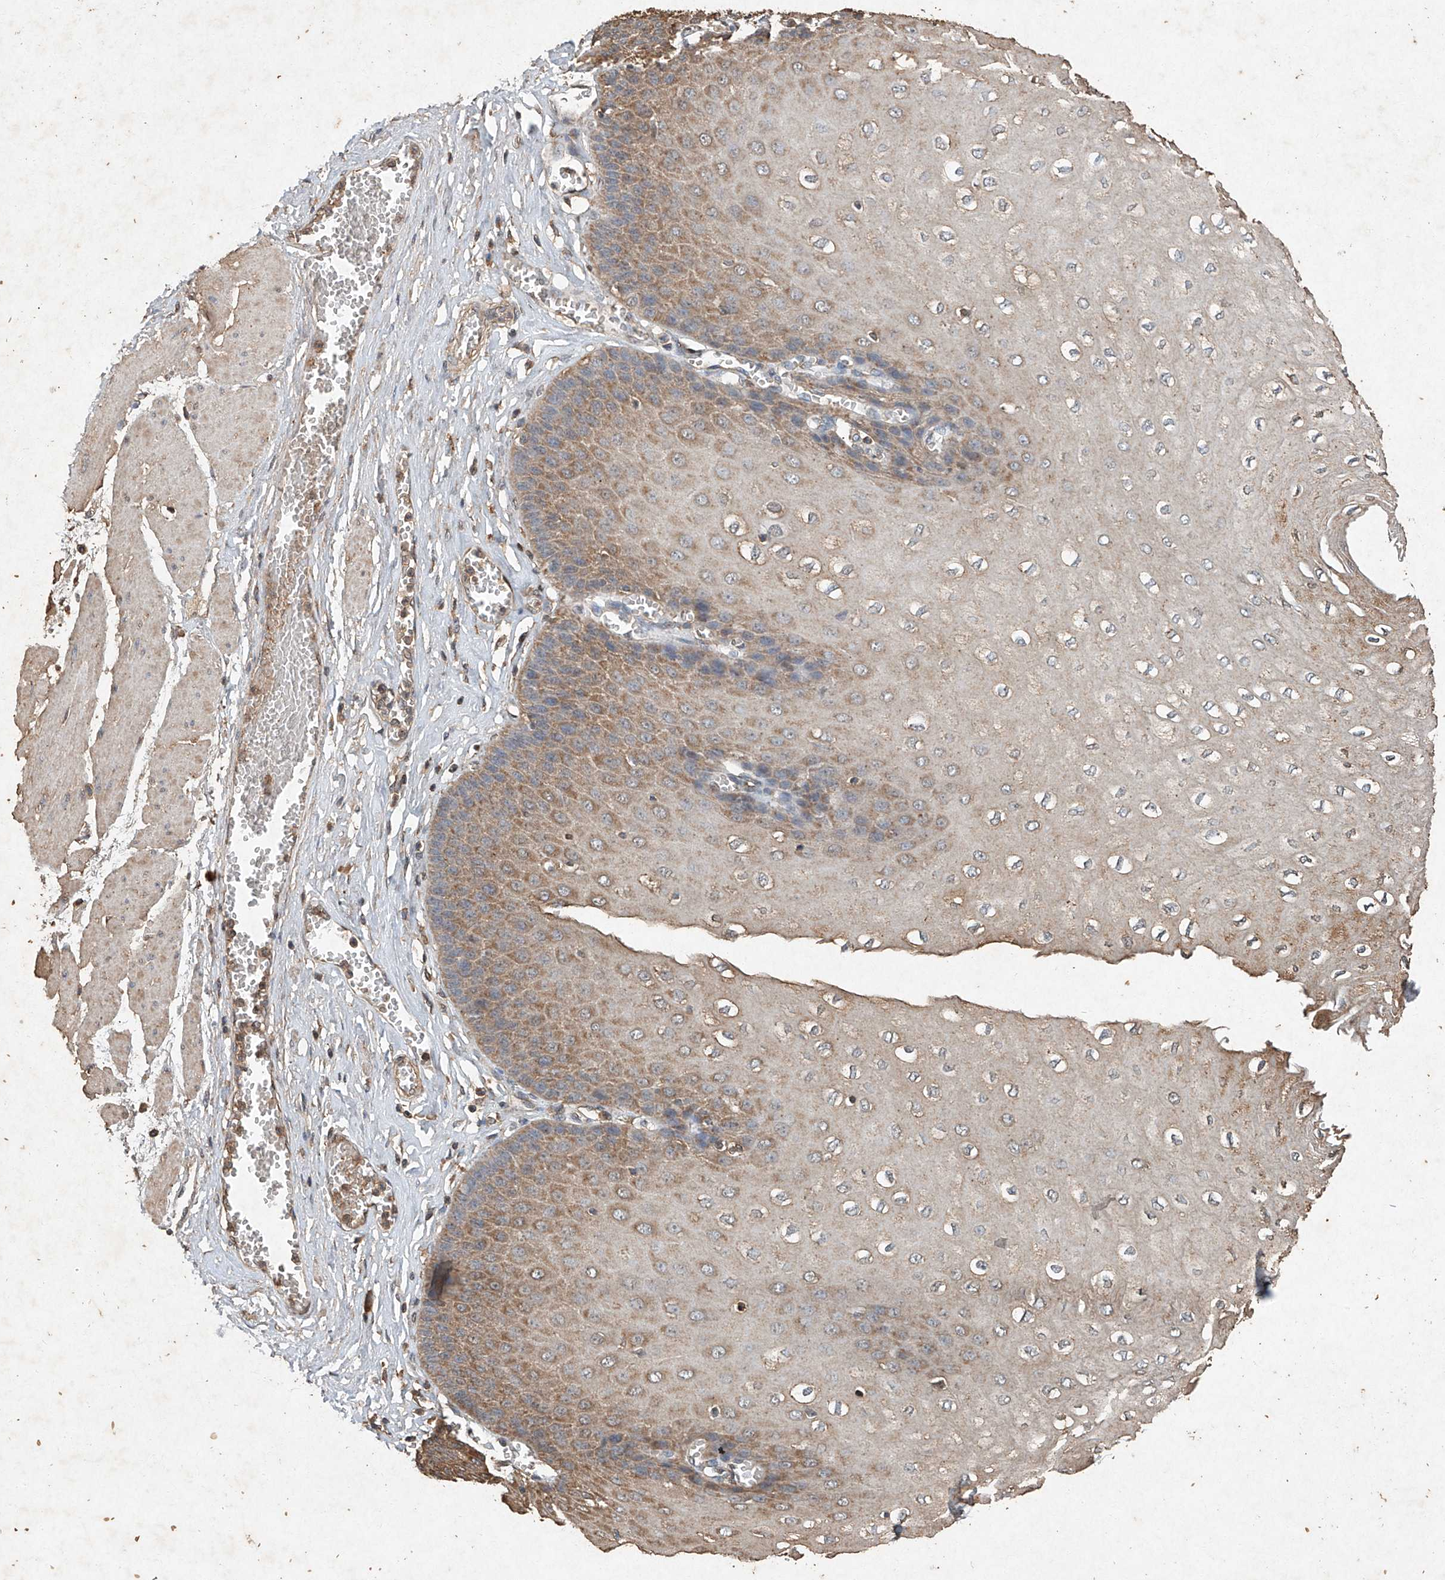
{"staining": {"intensity": "moderate", "quantity": "25%-75%", "location": "cytoplasmic/membranous"}, "tissue": "esophagus", "cell_type": "Squamous epithelial cells", "image_type": "normal", "snomed": [{"axis": "morphology", "description": "Normal tissue, NOS"}, {"axis": "topography", "description": "Esophagus"}], "caption": "Protein expression analysis of benign esophagus displays moderate cytoplasmic/membranous staining in about 25%-75% of squamous epithelial cells.", "gene": "STK3", "patient": {"sex": "male", "age": 60}}